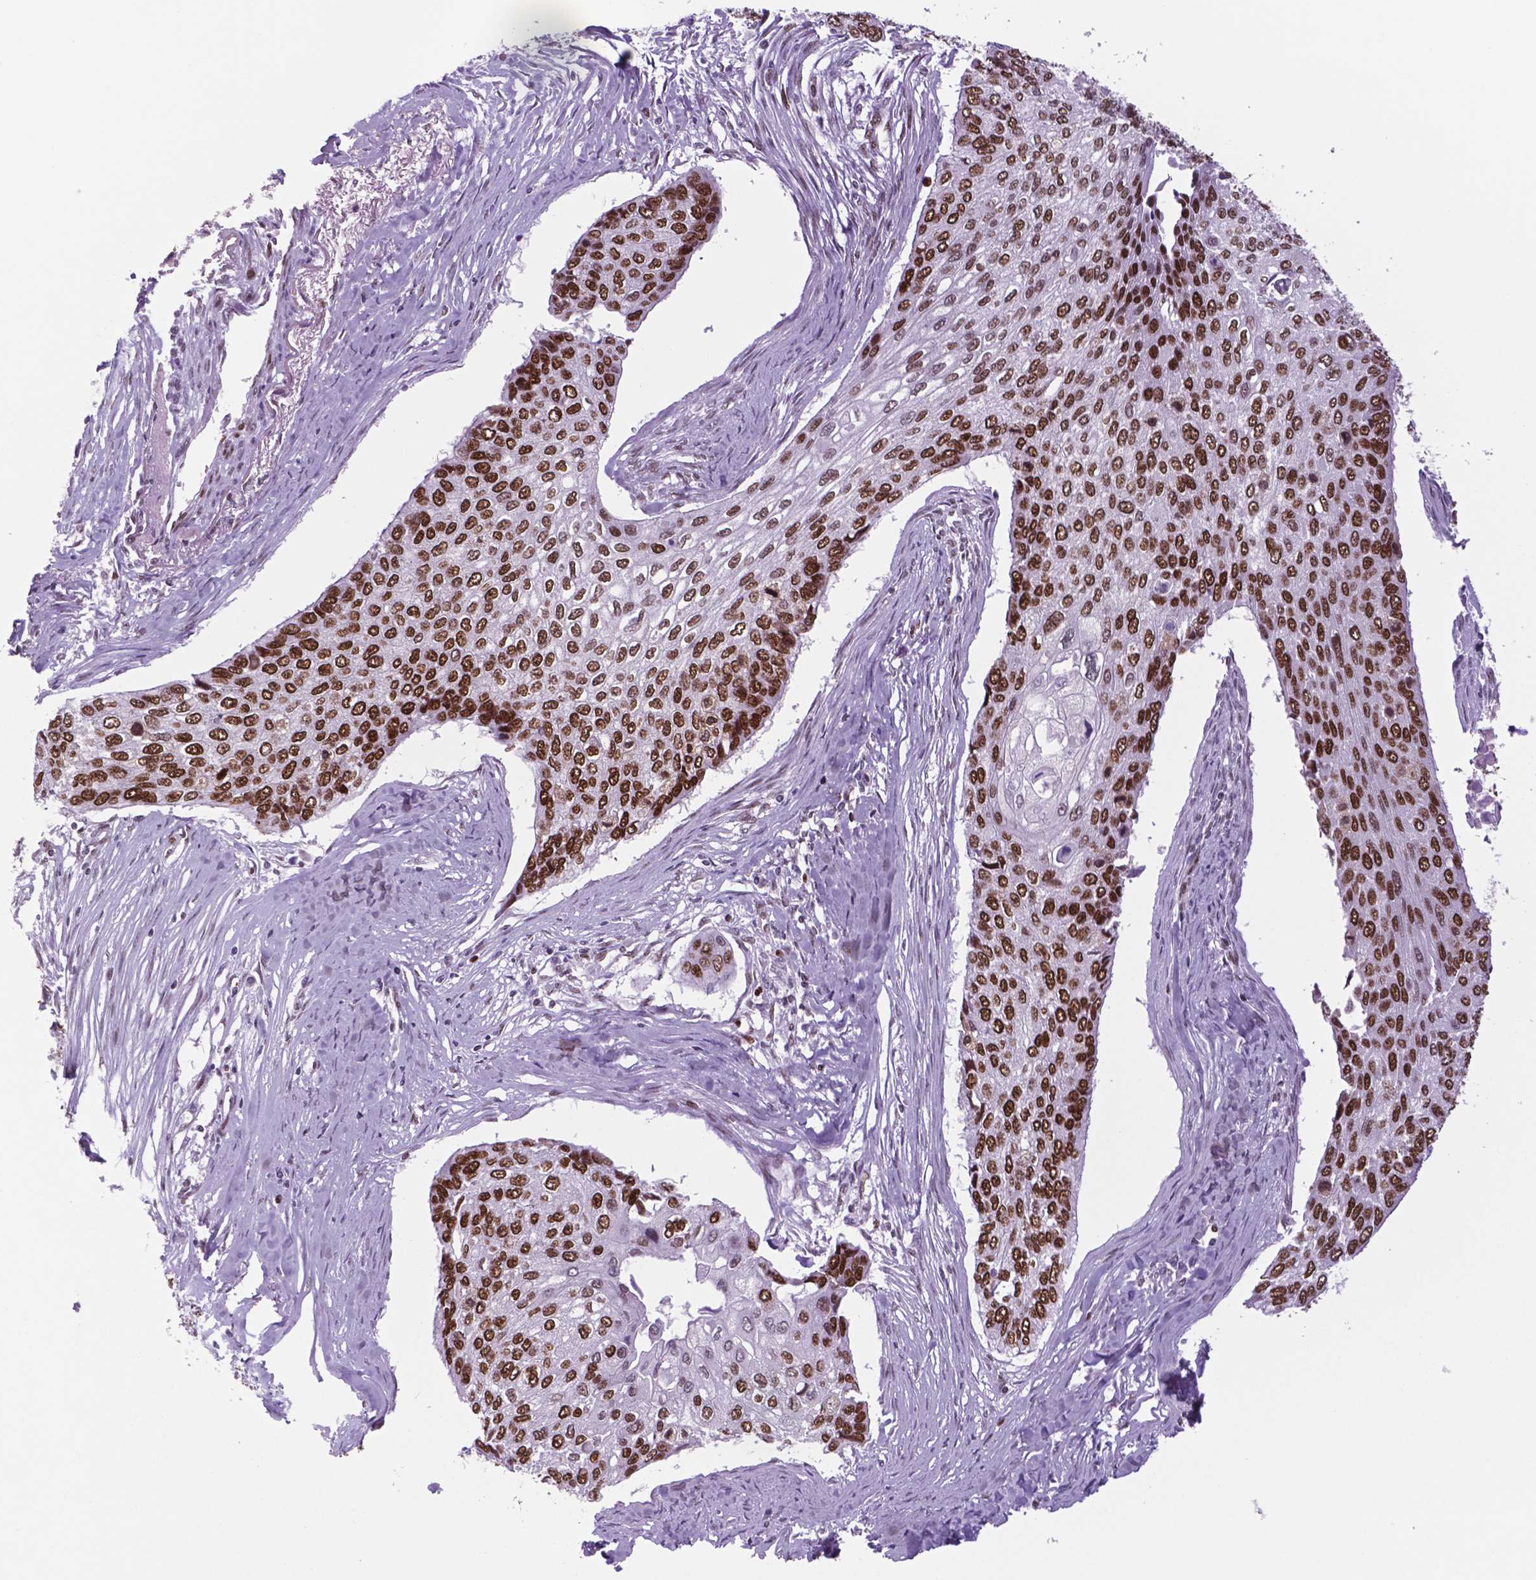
{"staining": {"intensity": "strong", "quantity": ">75%", "location": "nuclear"}, "tissue": "lung cancer", "cell_type": "Tumor cells", "image_type": "cancer", "snomed": [{"axis": "morphology", "description": "Squamous cell carcinoma, NOS"}, {"axis": "morphology", "description": "Squamous cell carcinoma, metastatic, NOS"}, {"axis": "topography", "description": "Lung"}], "caption": "The histopathology image shows a brown stain indicating the presence of a protein in the nuclear of tumor cells in metastatic squamous cell carcinoma (lung).", "gene": "MSH6", "patient": {"sex": "male", "age": 63}}